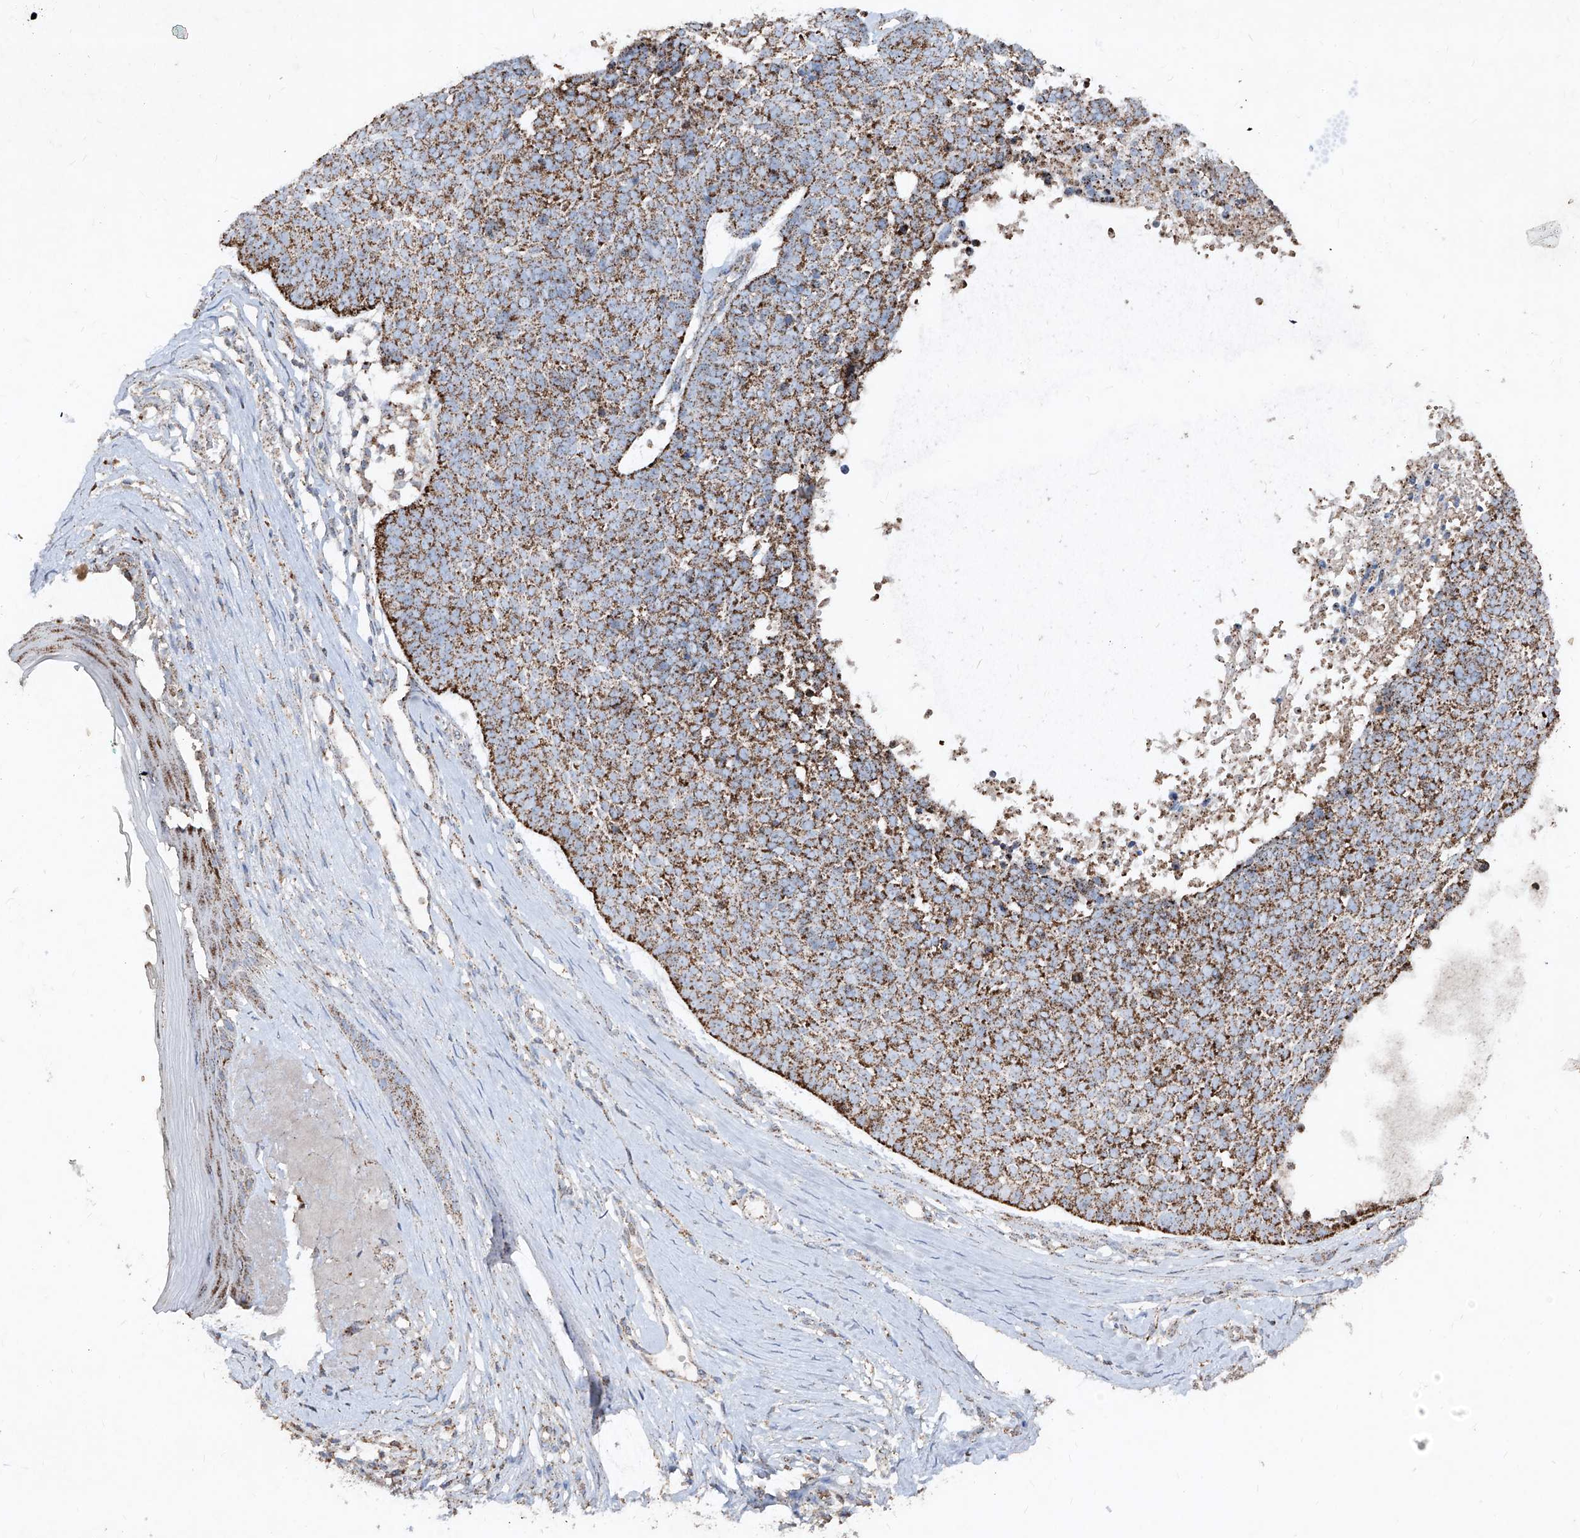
{"staining": {"intensity": "moderate", "quantity": ">75%", "location": "cytoplasmic/membranous"}, "tissue": "skin cancer", "cell_type": "Tumor cells", "image_type": "cancer", "snomed": [{"axis": "morphology", "description": "Basal cell carcinoma"}, {"axis": "topography", "description": "Skin"}], "caption": "Protein analysis of skin cancer tissue displays moderate cytoplasmic/membranous staining in about >75% of tumor cells. (Brightfield microscopy of DAB IHC at high magnification).", "gene": "ABCD3", "patient": {"sex": "female", "age": 81}}